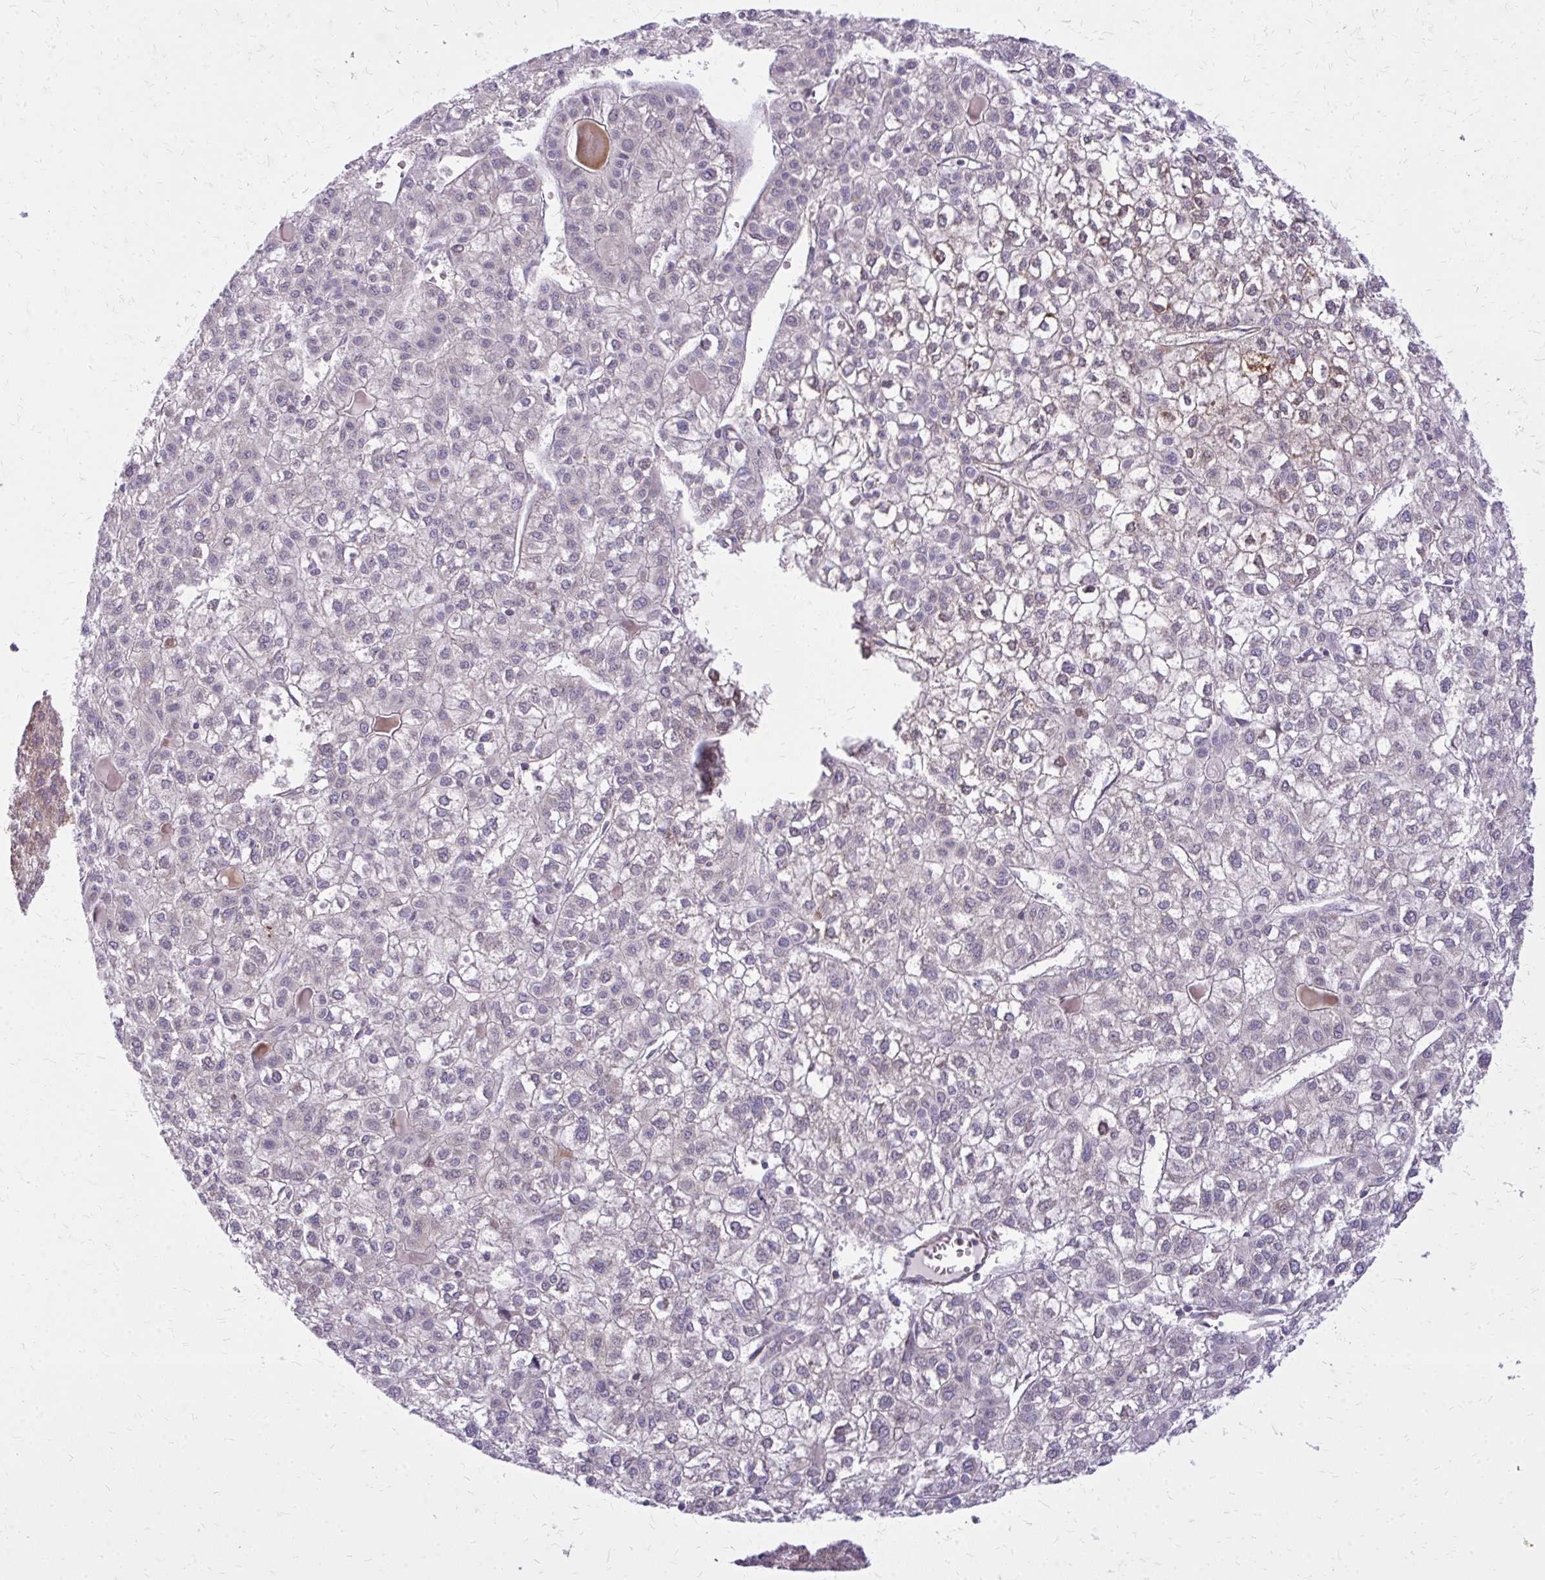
{"staining": {"intensity": "negative", "quantity": "none", "location": "none"}, "tissue": "liver cancer", "cell_type": "Tumor cells", "image_type": "cancer", "snomed": [{"axis": "morphology", "description": "Carcinoma, Hepatocellular, NOS"}, {"axis": "topography", "description": "Liver"}], "caption": "Liver cancer was stained to show a protein in brown. There is no significant expression in tumor cells.", "gene": "IFIT1", "patient": {"sex": "female", "age": 43}}